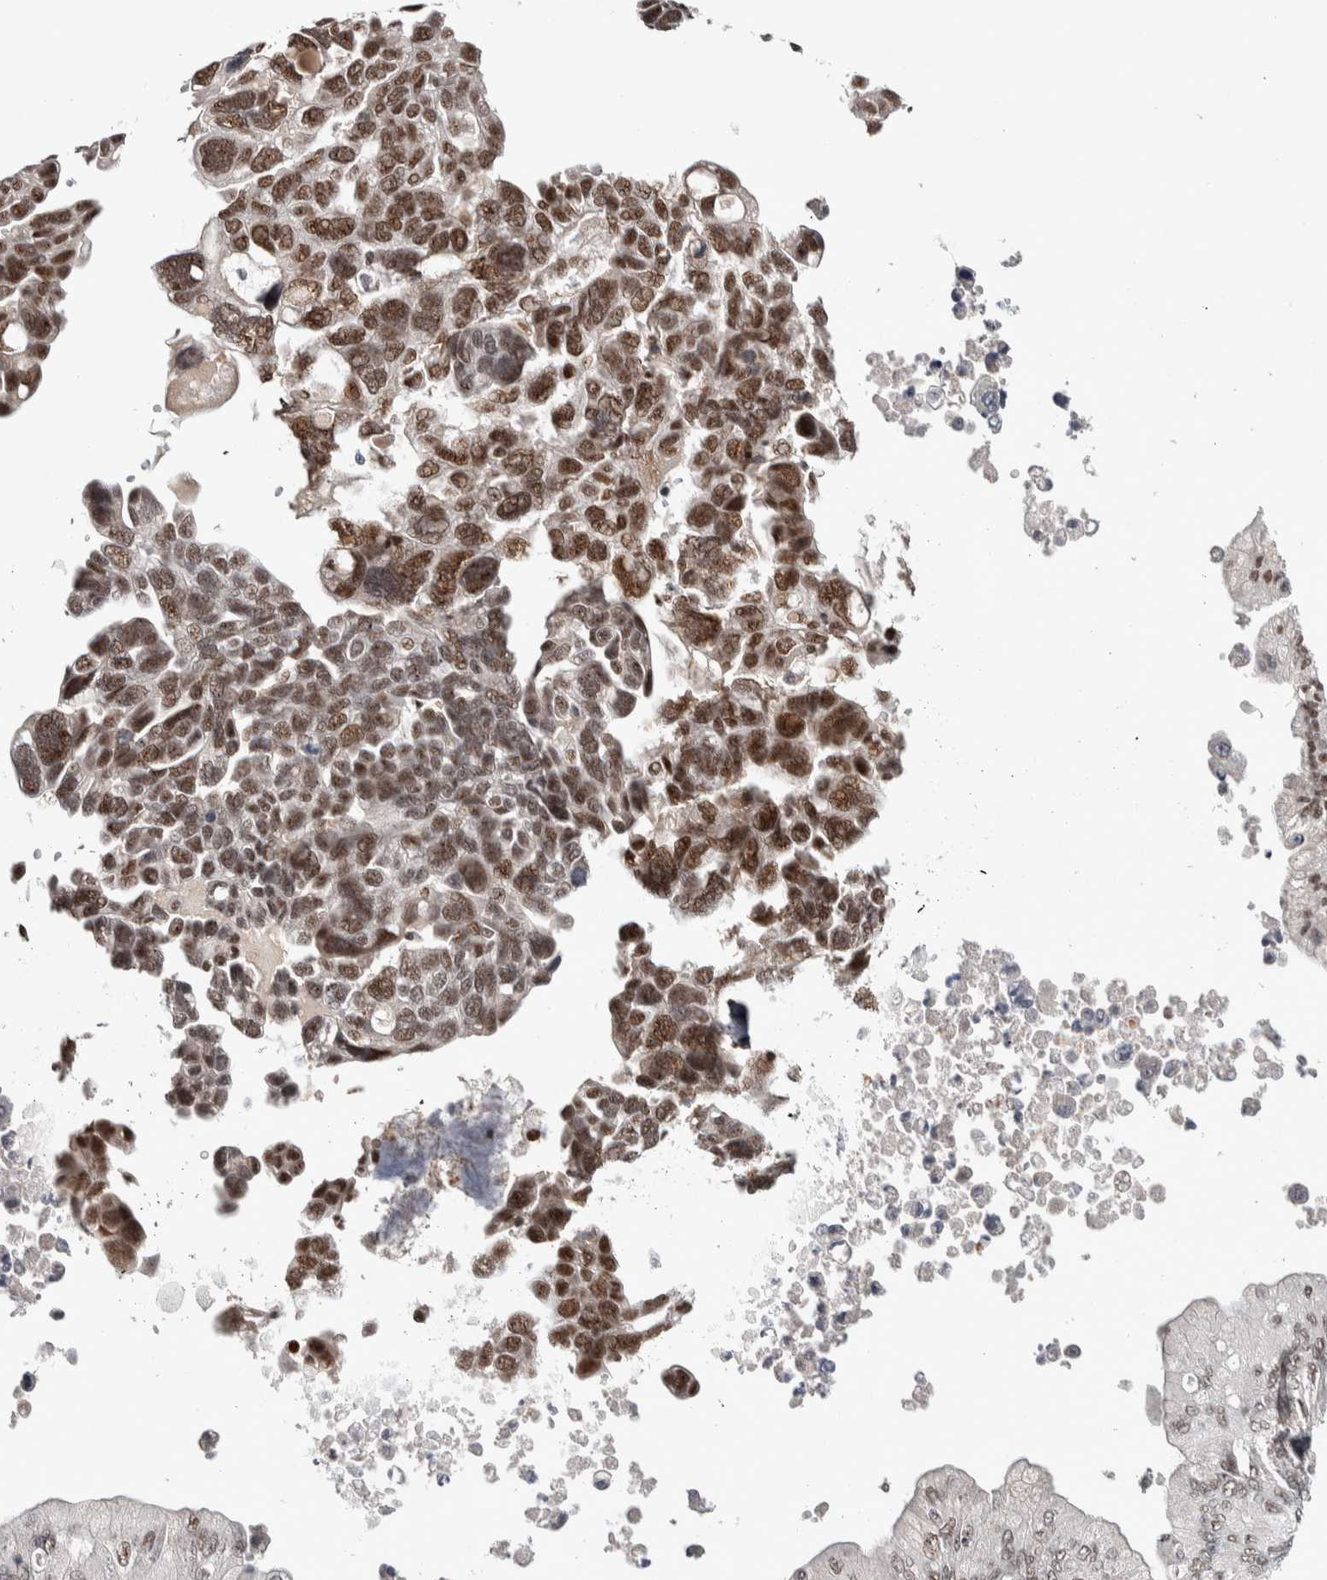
{"staining": {"intensity": "strong", "quantity": "25%-75%", "location": "nuclear"}, "tissue": "ovarian cancer", "cell_type": "Tumor cells", "image_type": "cancer", "snomed": [{"axis": "morphology", "description": "Cystadenocarcinoma, mucinous, NOS"}, {"axis": "topography", "description": "Ovary"}], "caption": "A brown stain shows strong nuclear staining of a protein in human ovarian mucinous cystadenocarcinoma tumor cells.", "gene": "ASPN", "patient": {"sex": "female", "age": 61}}